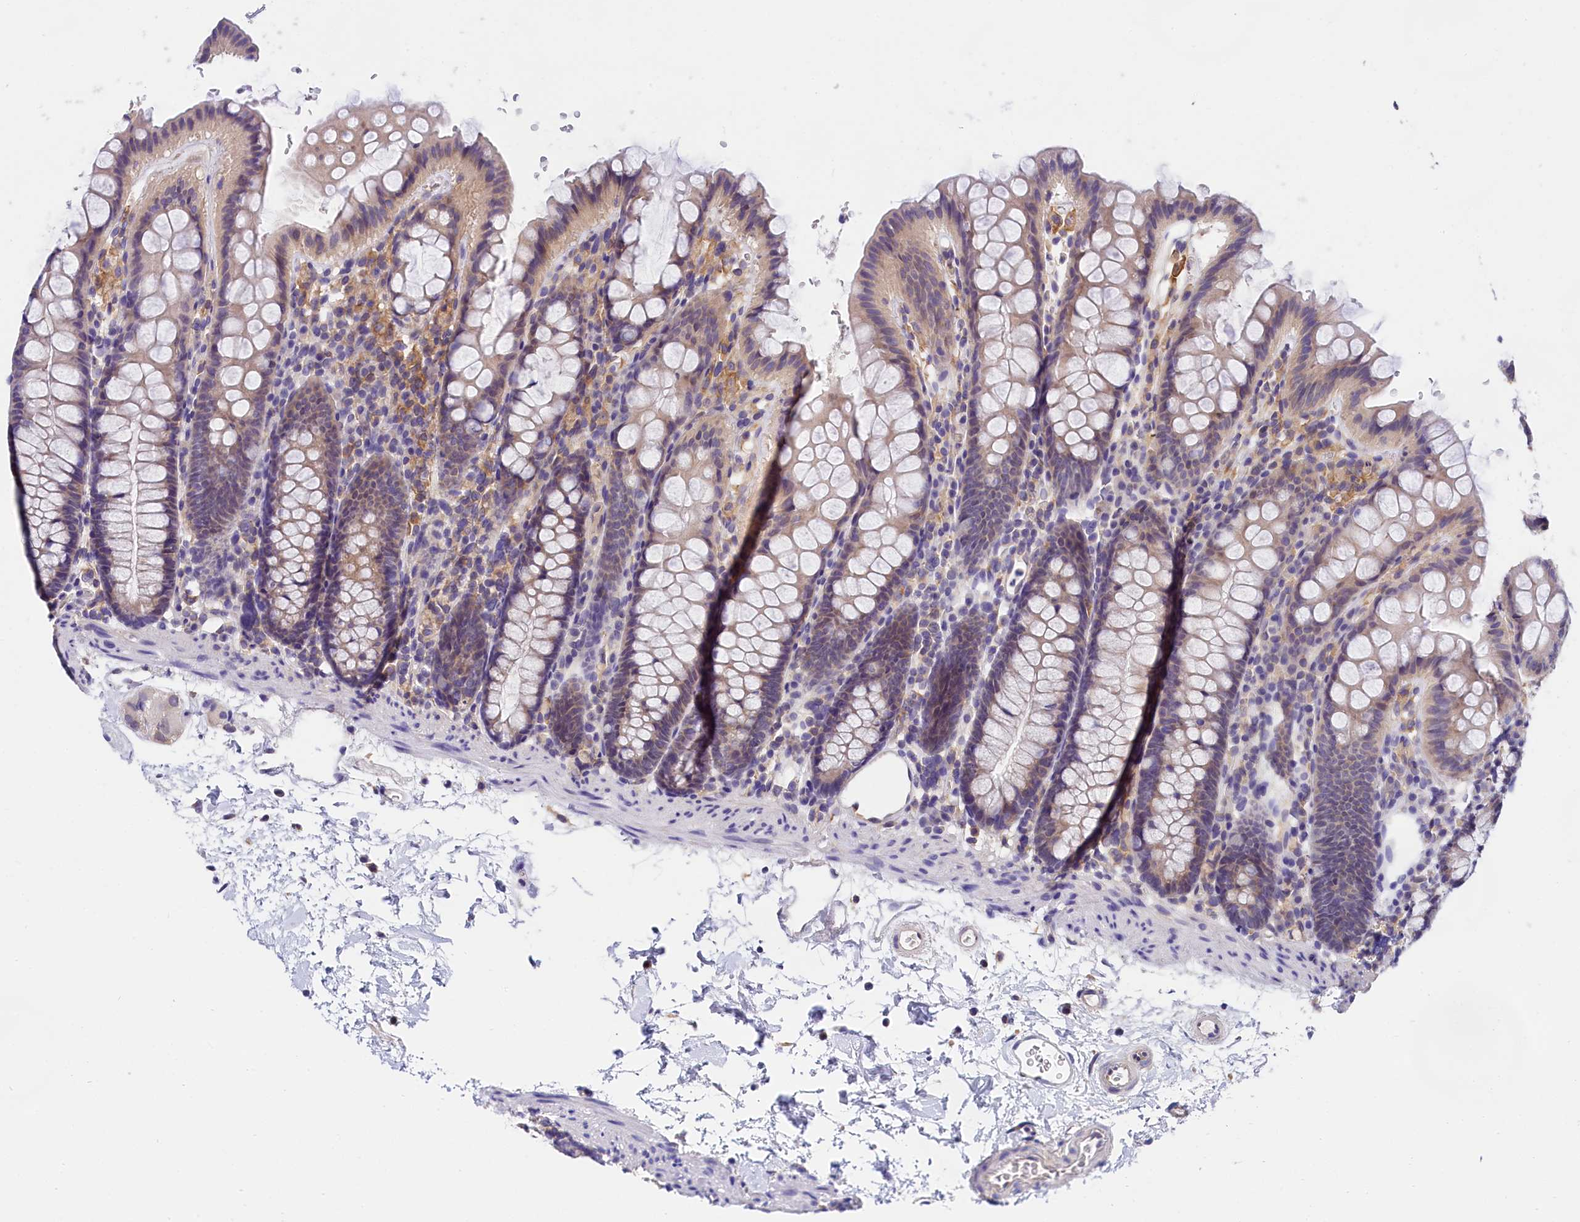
{"staining": {"intensity": "negative", "quantity": "none", "location": "none"}, "tissue": "colon", "cell_type": "Endothelial cells", "image_type": "normal", "snomed": [{"axis": "morphology", "description": "Normal tissue, NOS"}, {"axis": "topography", "description": "Colon"}], "caption": "DAB (3,3'-diaminobenzidine) immunohistochemical staining of unremarkable human colon demonstrates no significant expression in endothelial cells.", "gene": "OAS3", "patient": {"sex": "male", "age": 75}}